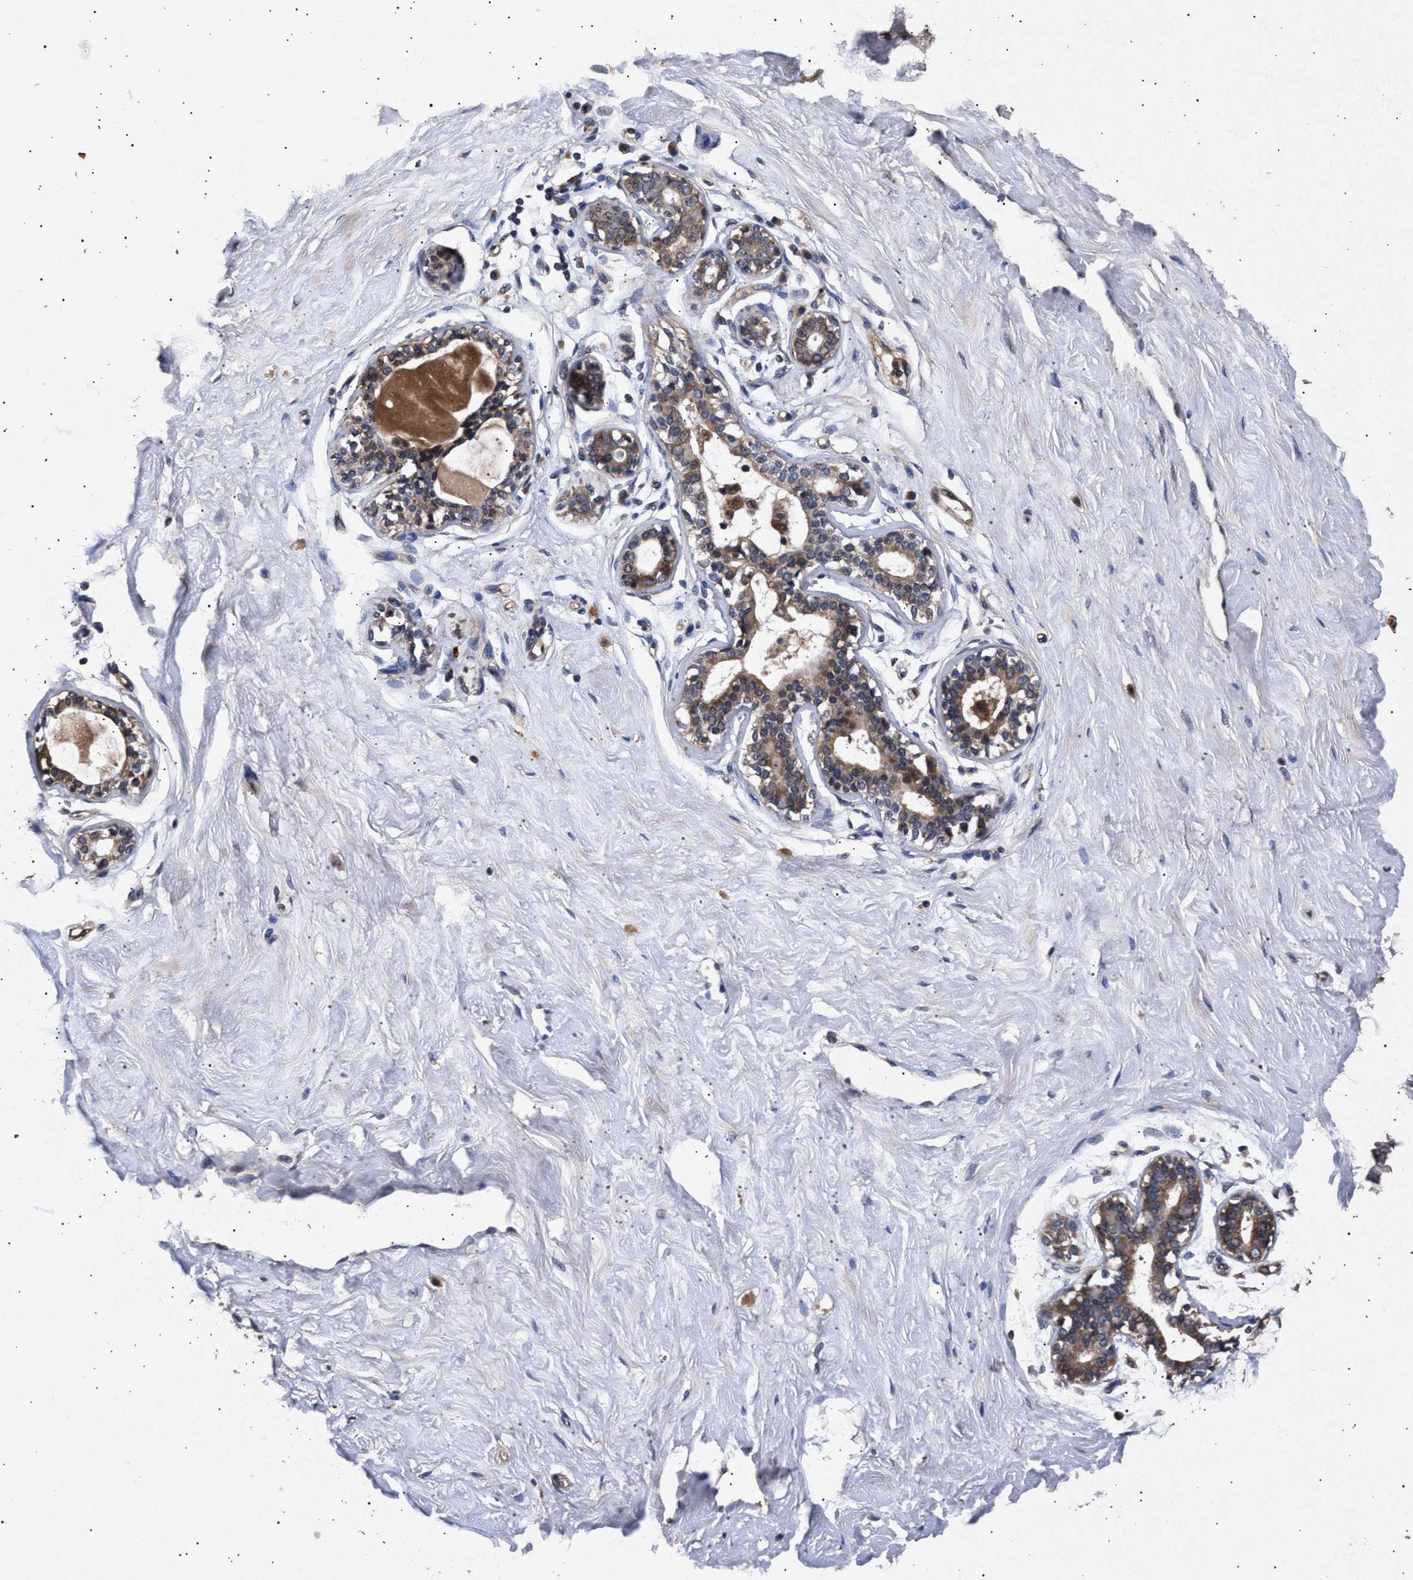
{"staining": {"intensity": "negative", "quantity": "none", "location": "none"}, "tissue": "breast", "cell_type": "Adipocytes", "image_type": "normal", "snomed": [{"axis": "morphology", "description": "Normal tissue, NOS"}, {"axis": "topography", "description": "Breast"}], "caption": "Adipocytes show no significant protein staining in normal breast. (Stains: DAB (3,3'-diaminobenzidine) immunohistochemistry (IHC) with hematoxylin counter stain, Microscopy: brightfield microscopy at high magnification).", "gene": "ITGB5", "patient": {"sex": "female", "age": 23}}